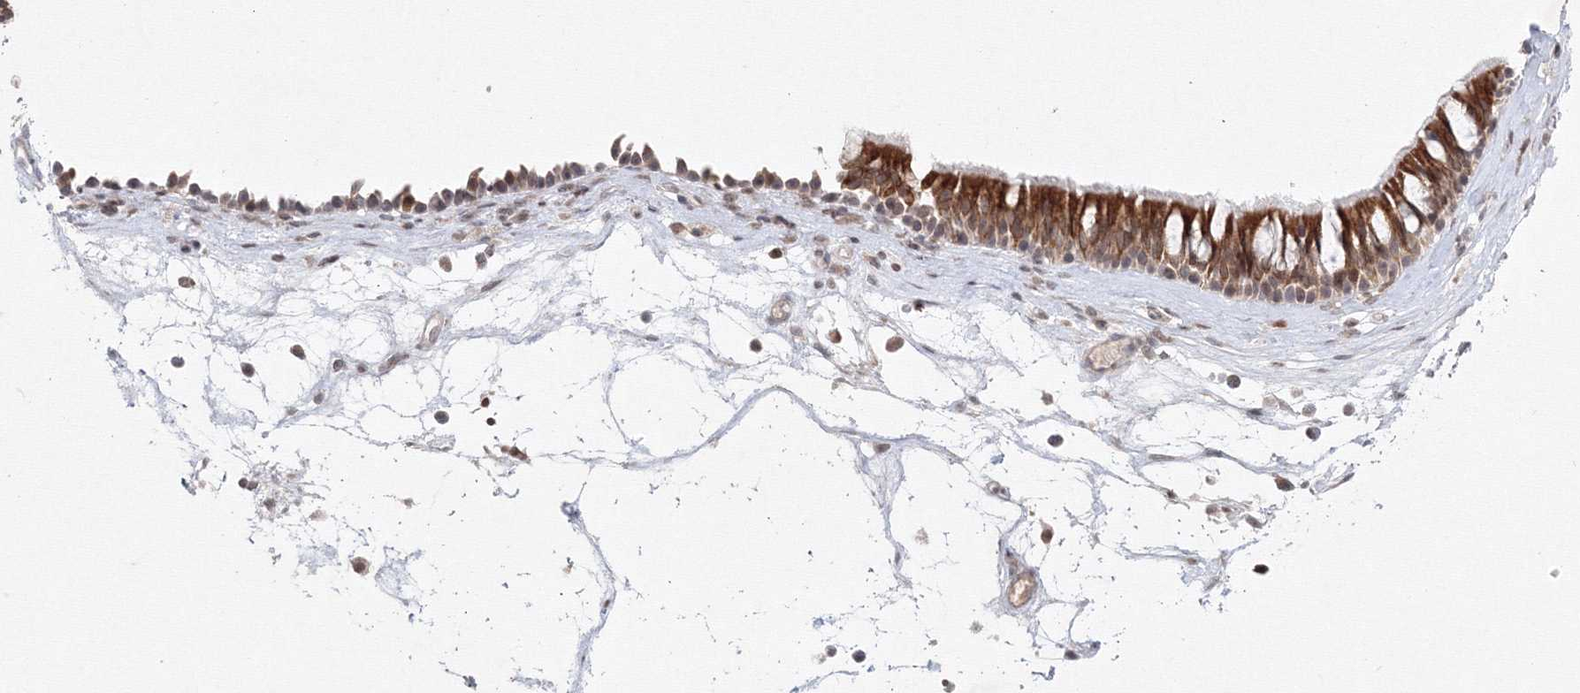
{"staining": {"intensity": "strong", "quantity": "25%-75%", "location": "cytoplasmic/membranous"}, "tissue": "nasopharynx", "cell_type": "Respiratory epithelial cells", "image_type": "normal", "snomed": [{"axis": "morphology", "description": "Normal tissue, NOS"}, {"axis": "morphology", "description": "Inflammation, NOS"}, {"axis": "morphology", "description": "Malignant melanoma, Metastatic site"}, {"axis": "topography", "description": "Nasopharynx"}], "caption": "Approximately 25%-75% of respiratory epithelial cells in normal human nasopharynx demonstrate strong cytoplasmic/membranous protein positivity as visualized by brown immunohistochemical staining.", "gene": "KIF4A", "patient": {"sex": "male", "age": 70}}